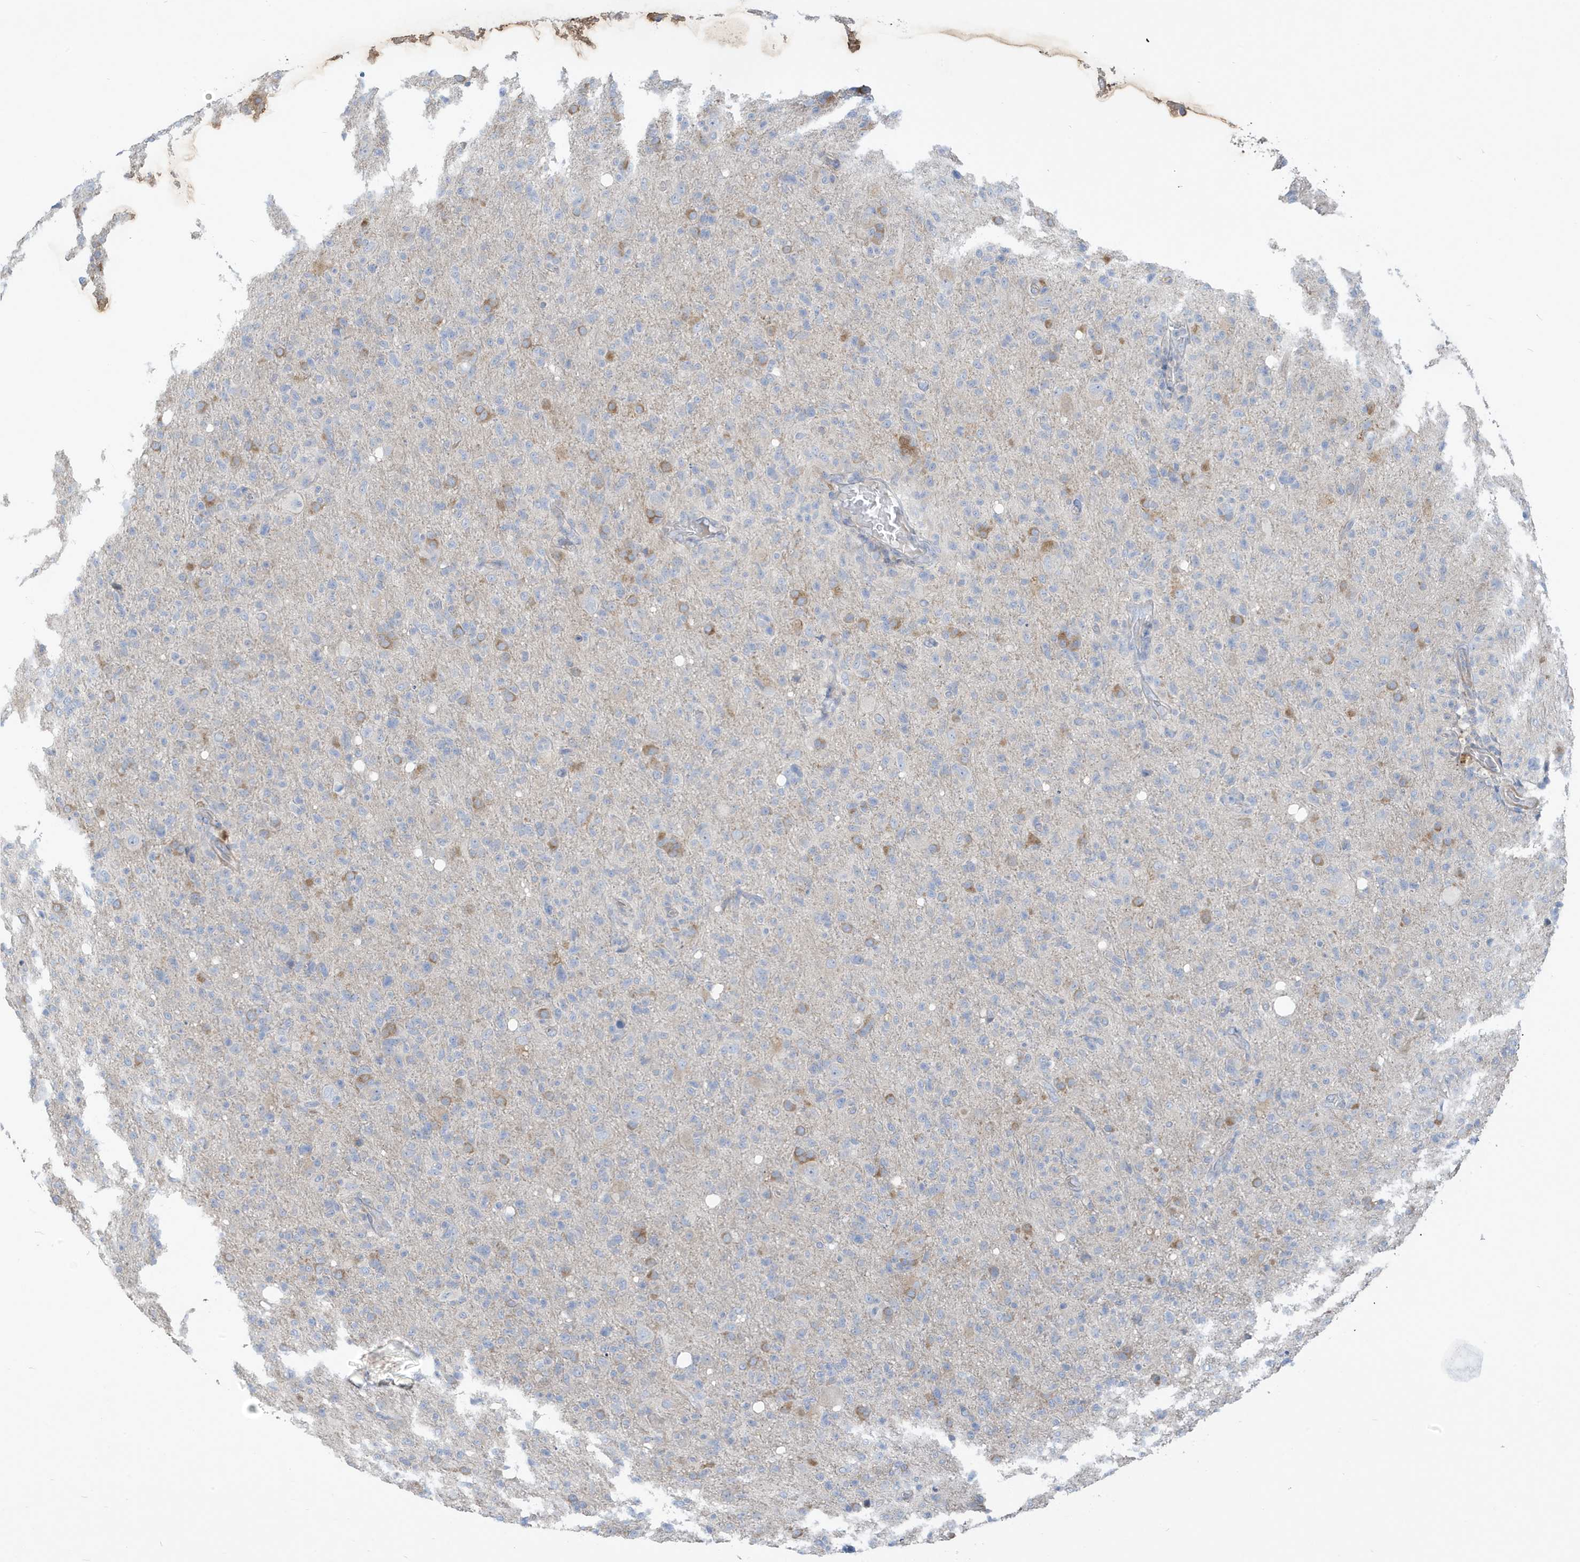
{"staining": {"intensity": "moderate", "quantity": "<25%", "location": "cytoplasmic/membranous"}, "tissue": "glioma", "cell_type": "Tumor cells", "image_type": "cancer", "snomed": [{"axis": "morphology", "description": "Glioma, malignant, High grade"}, {"axis": "topography", "description": "Brain"}], "caption": "The immunohistochemical stain labels moderate cytoplasmic/membranous staining in tumor cells of glioma tissue.", "gene": "ATP13A5", "patient": {"sex": "female", "age": 57}}